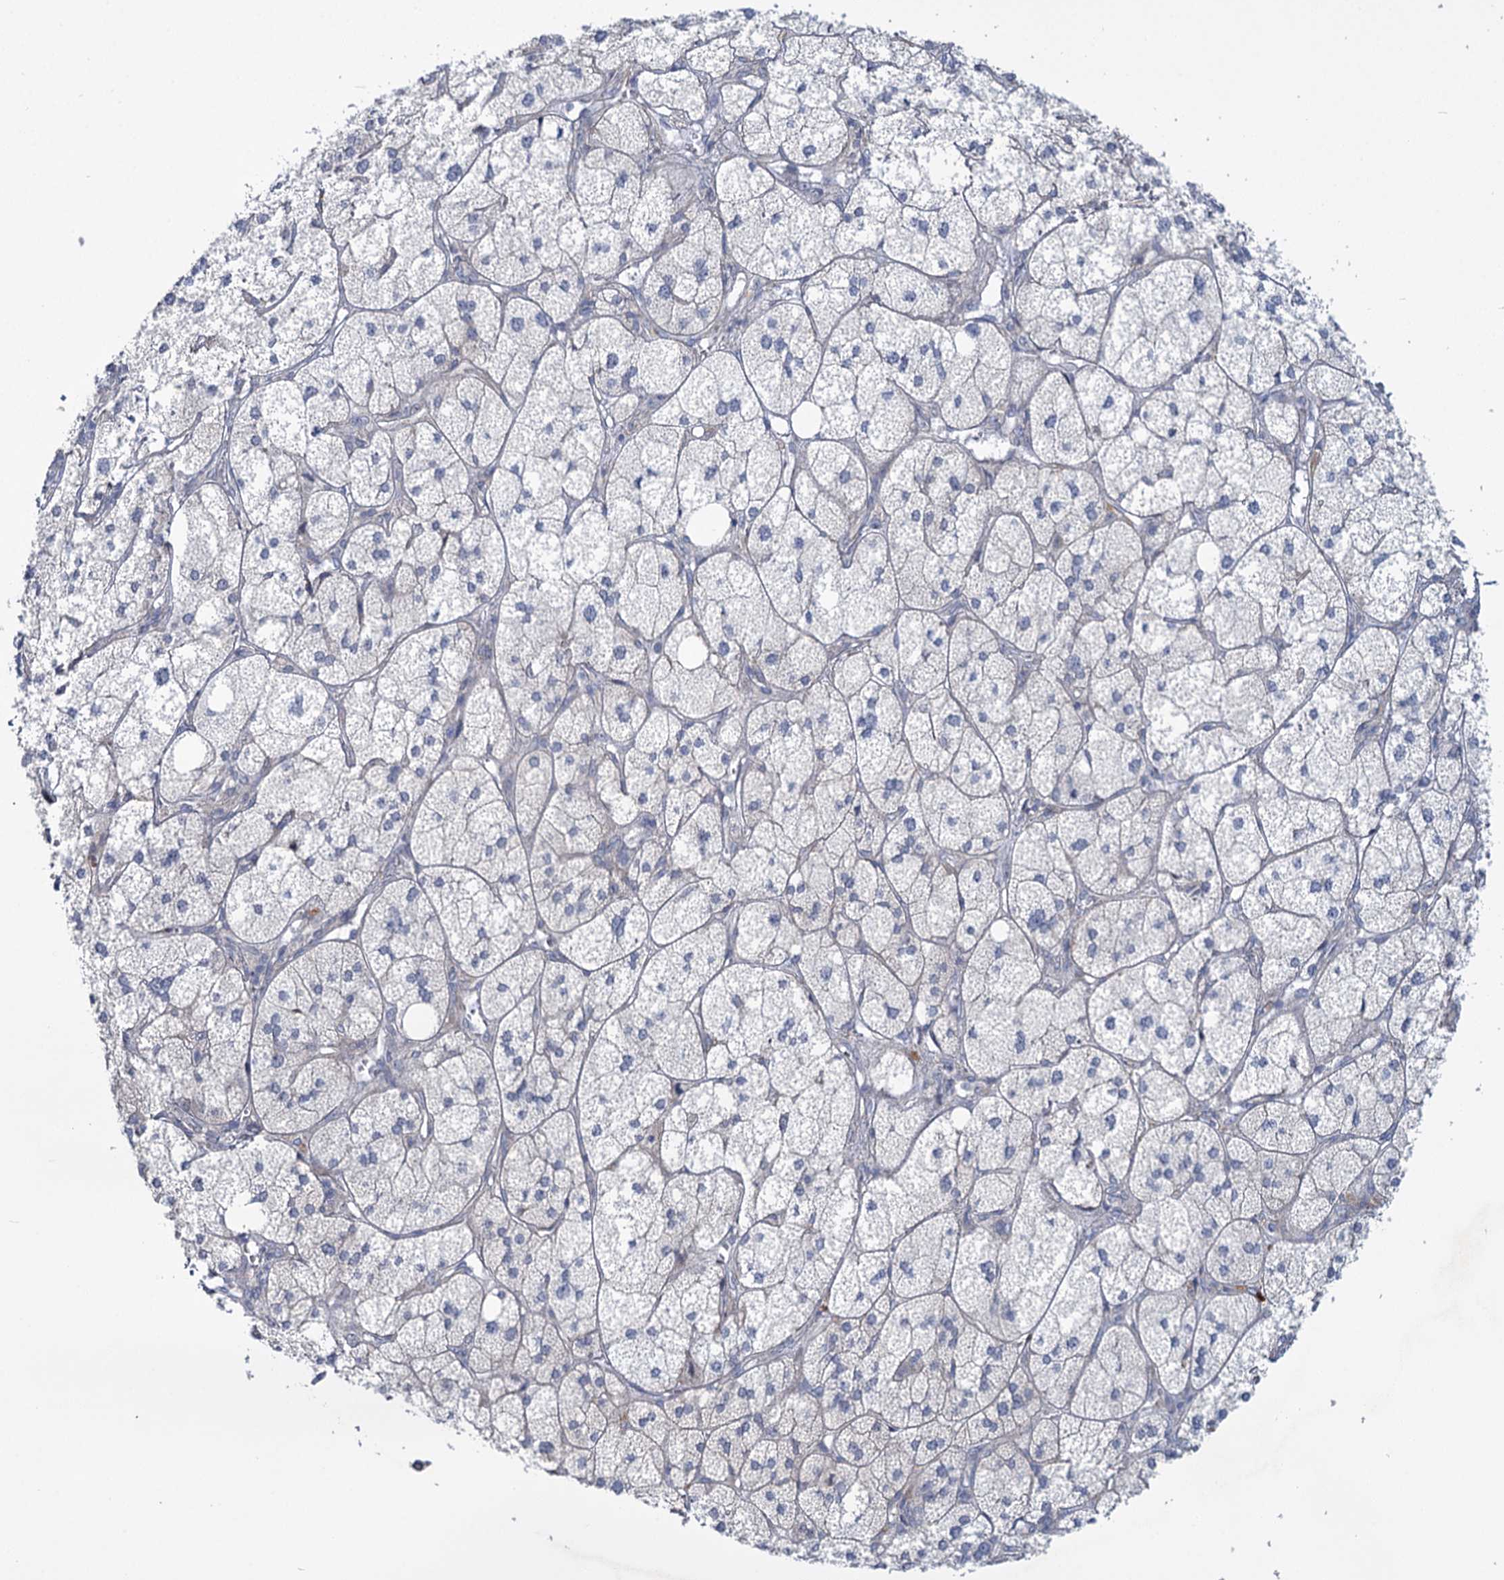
{"staining": {"intensity": "negative", "quantity": "none", "location": "none"}, "tissue": "adrenal gland", "cell_type": "Glandular cells", "image_type": "normal", "snomed": [{"axis": "morphology", "description": "Normal tissue, NOS"}, {"axis": "topography", "description": "Adrenal gland"}], "caption": "High power microscopy micrograph of an IHC photomicrograph of normal adrenal gland, revealing no significant staining in glandular cells.", "gene": "MBLAC2", "patient": {"sex": "female", "age": 61}}